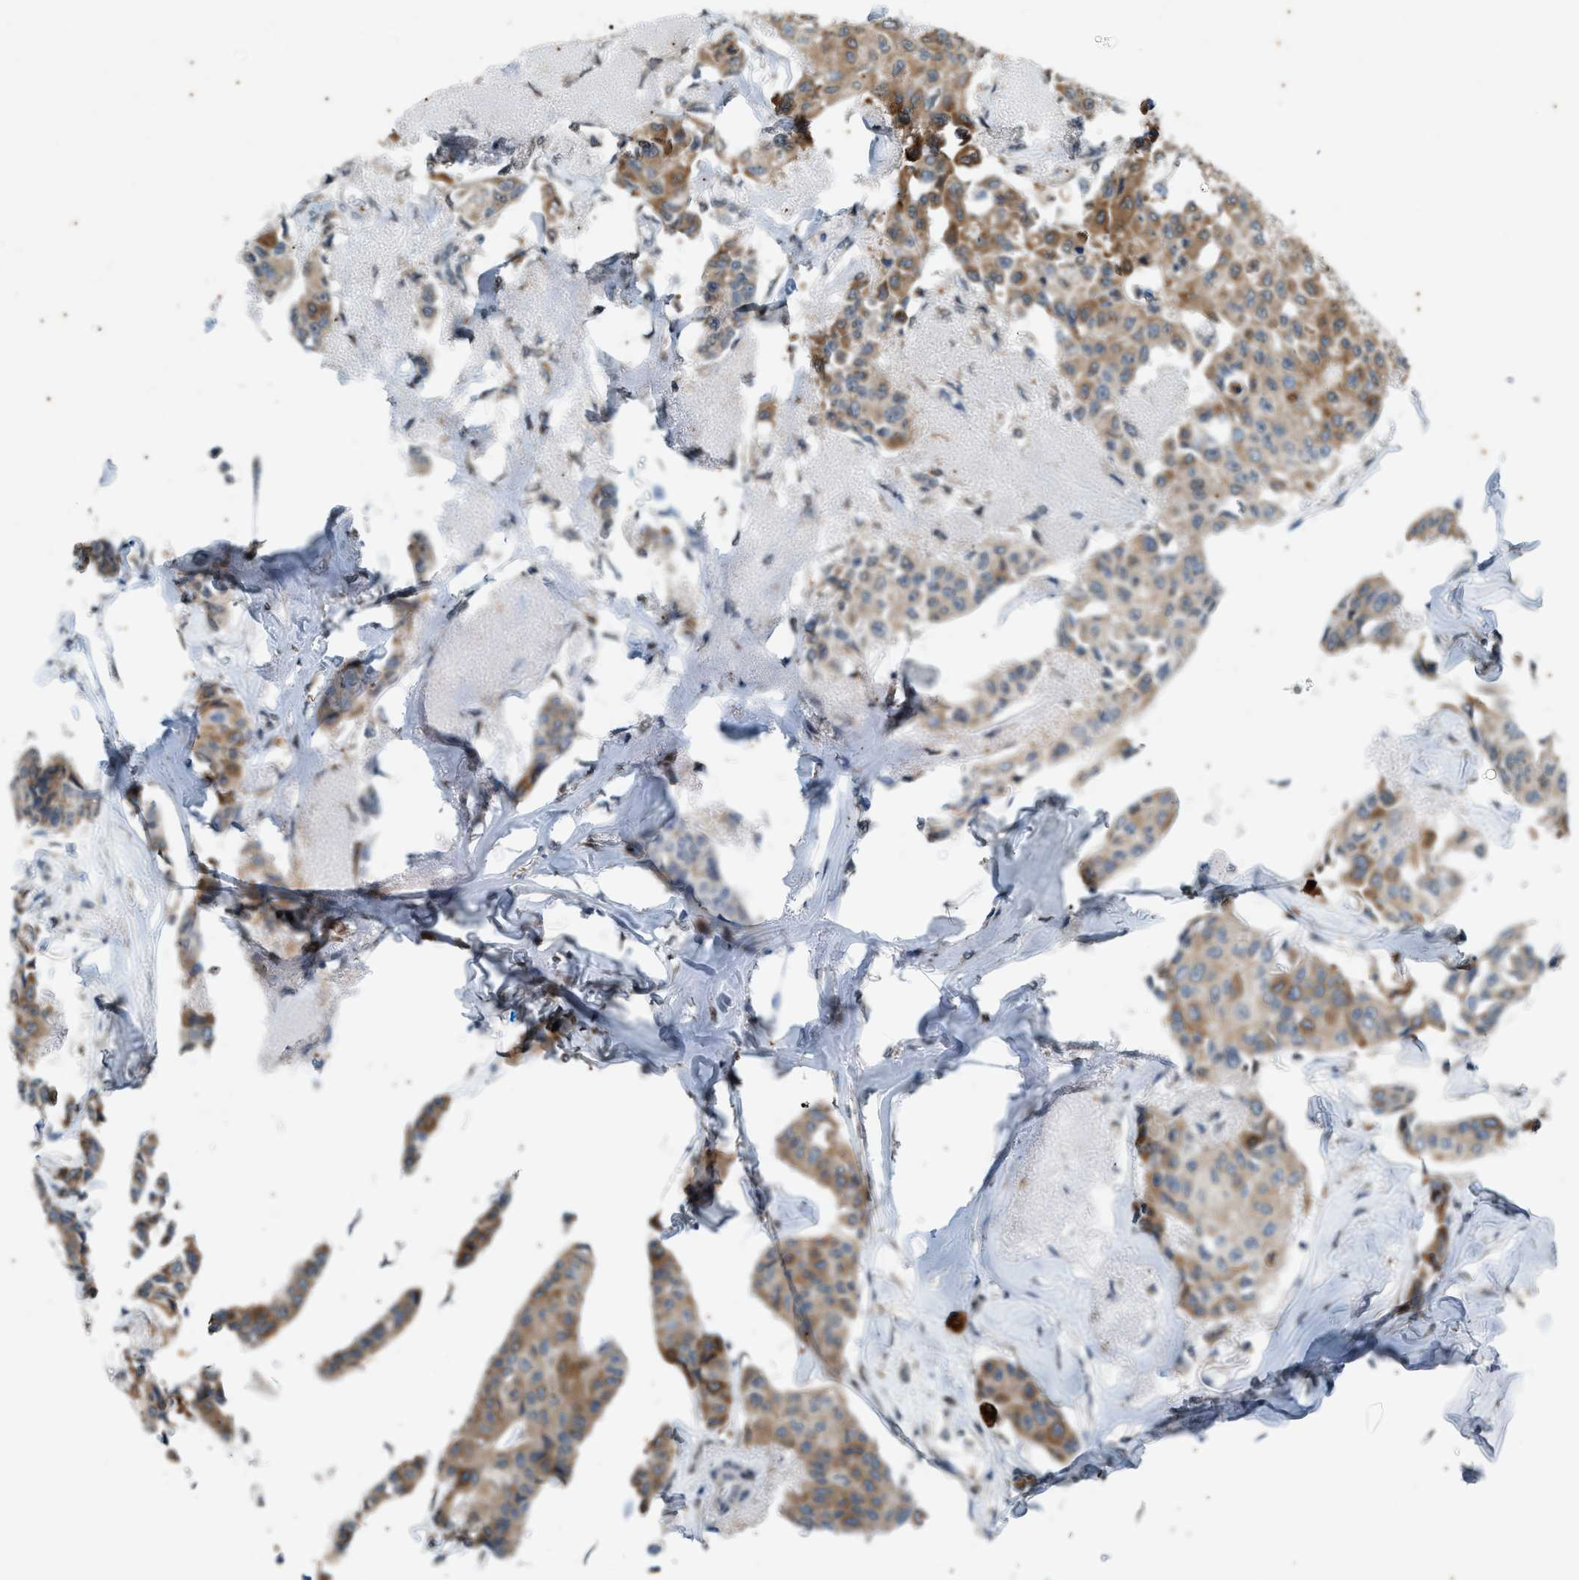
{"staining": {"intensity": "moderate", "quantity": ">75%", "location": "cytoplasmic/membranous"}, "tissue": "breast cancer", "cell_type": "Tumor cells", "image_type": "cancer", "snomed": [{"axis": "morphology", "description": "Duct carcinoma"}, {"axis": "topography", "description": "Breast"}], "caption": "Immunohistochemical staining of human intraductal carcinoma (breast) displays moderate cytoplasmic/membranous protein positivity in about >75% of tumor cells.", "gene": "CHPF2", "patient": {"sex": "female", "age": 80}}